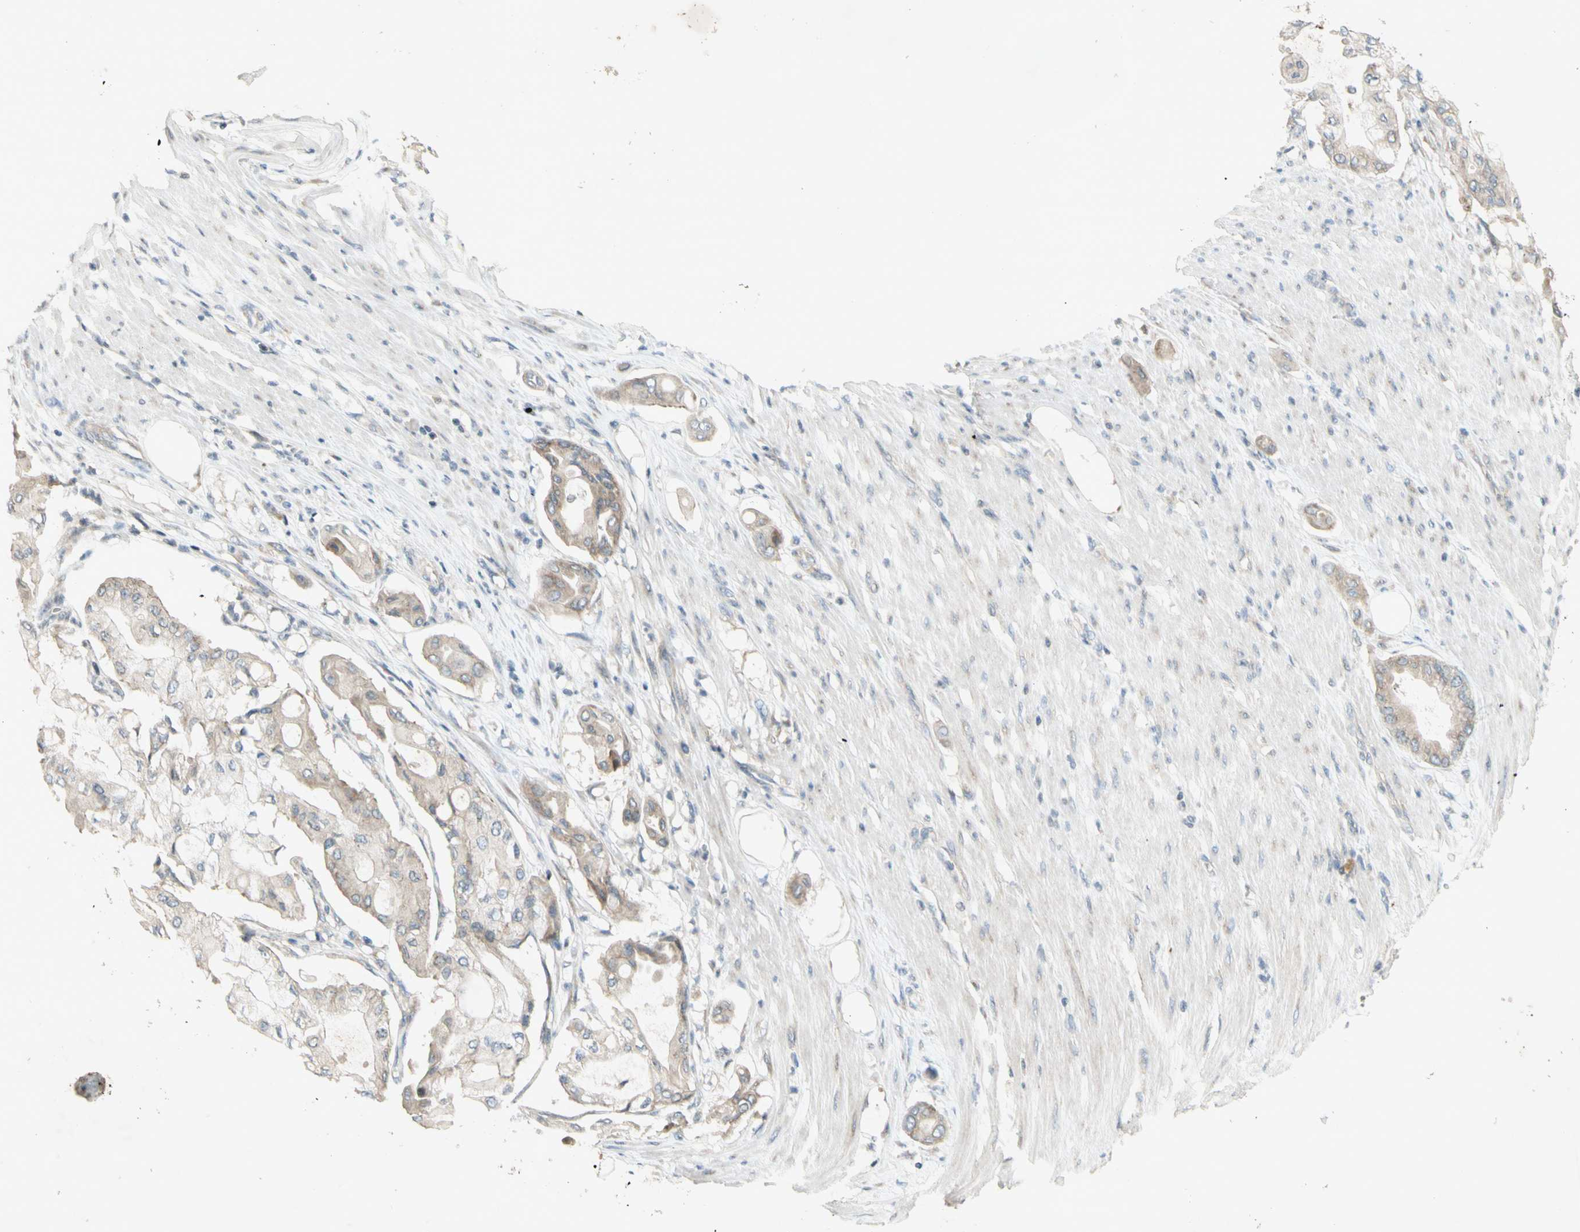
{"staining": {"intensity": "moderate", "quantity": ">75%", "location": "cytoplasmic/membranous"}, "tissue": "pancreatic cancer", "cell_type": "Tumor cells", "image_type": "cancer", "snomed": [{"axis": "morphology", "description": "Adenocarcinoma, NOS"}, {"axis": "morphology", "description": "Adenocarcinoma, metastatic, NOS"}, {"axis": "topography", "description": "Lymph node"}, {"axis": "topography", "description": "Pancreas"}, {"axis": "topography", "description": "Duodenum"}], "caption": "Tumor cells reveal medium levels of moderate cytoplasmic/membranous expression in about >75% of cells in adenocarcinoma (pancreatic).", "gene": "ETF1", "patient": {"sex": "female", "age": 64}}